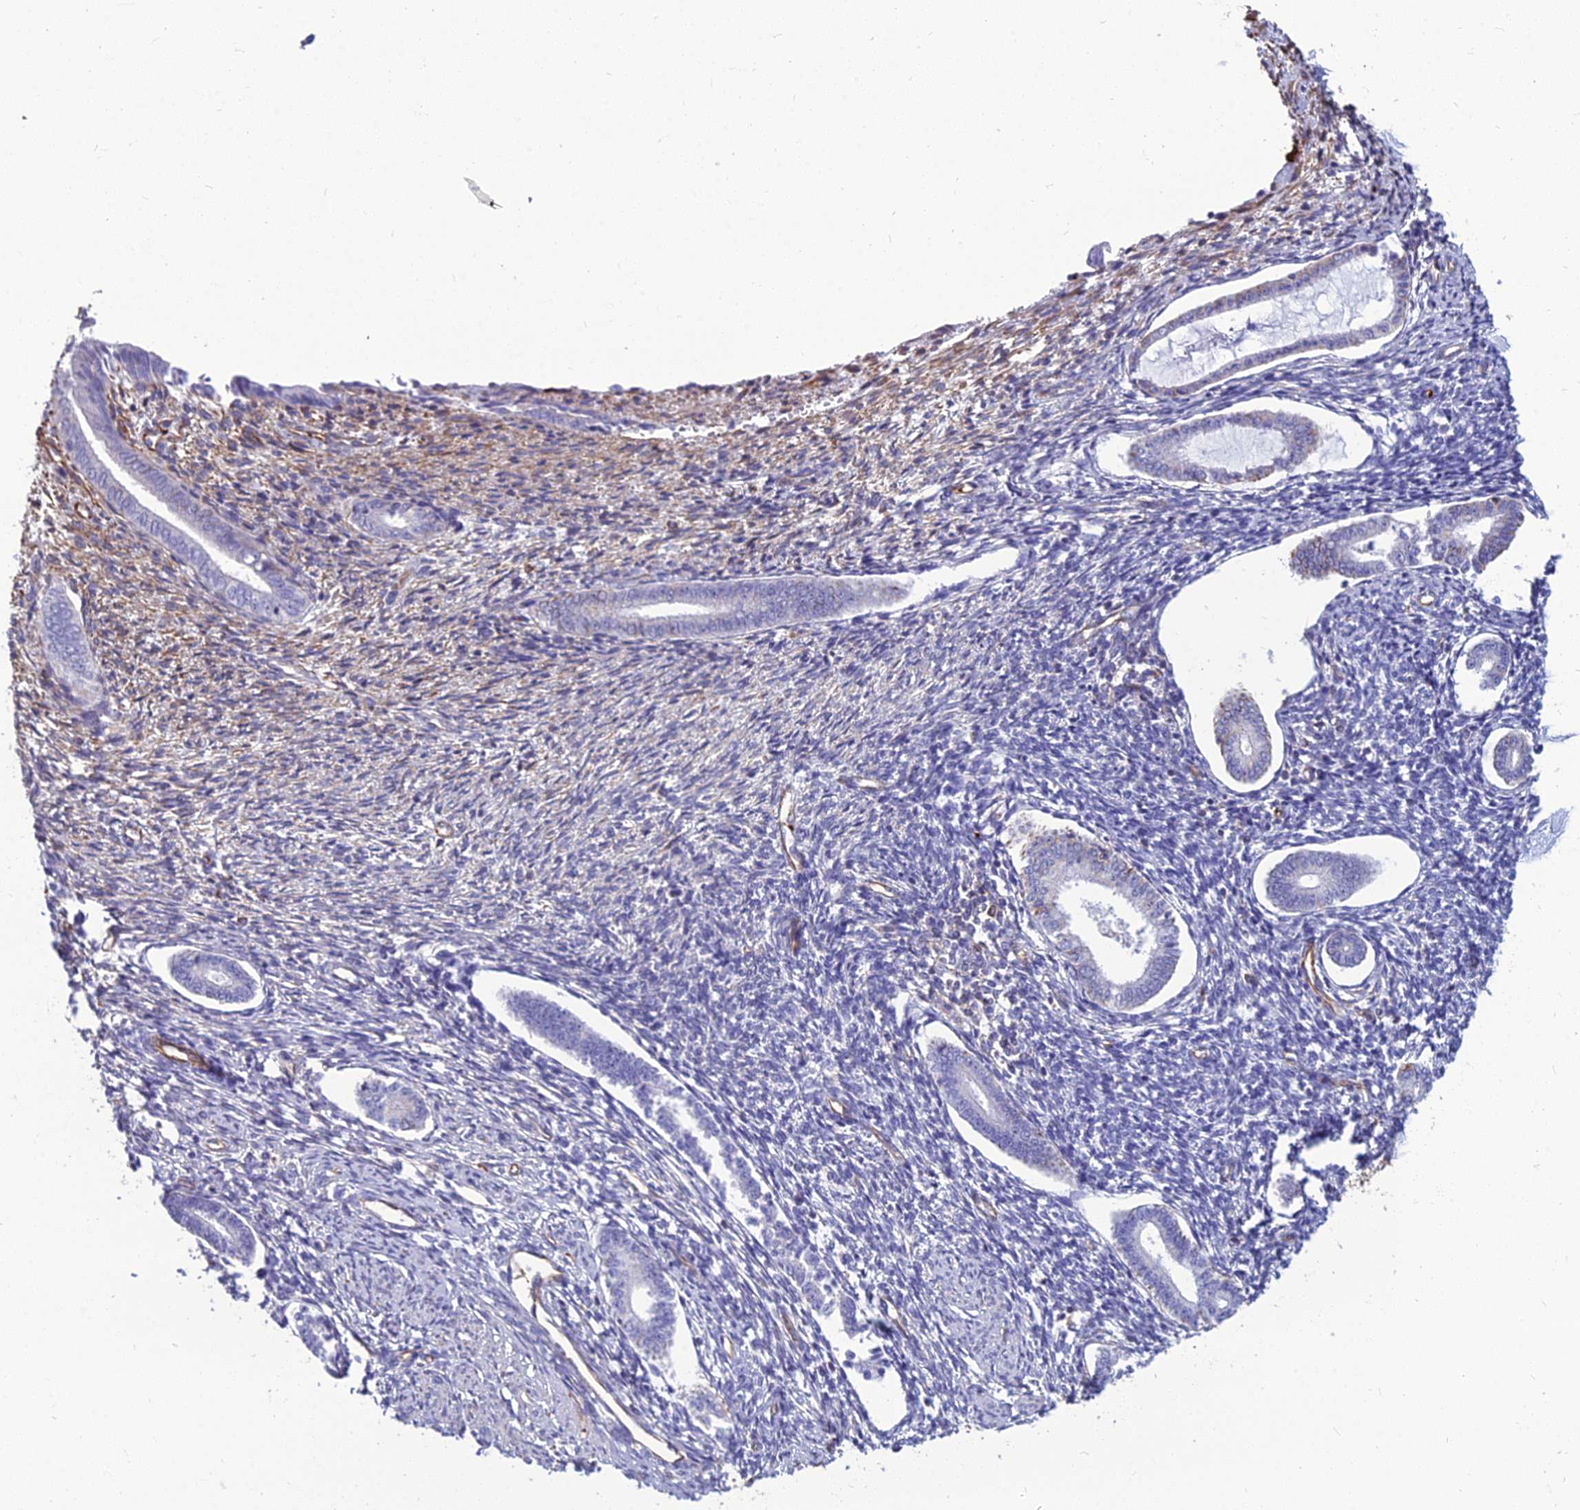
{"staining": {"intensity": "moderate", "quantity": "<25%", "location": "cytoplasmic/membranous"}, "tissue": "endometrium", "cell_type": "Cells in endometrial stroma", "image_type": "normal", "snomed": [{"axis": "morphology", "description": "Normal tissue, NOS"}, {"axis": "topography", "description": "Endometrium"}], "caption": "Protein staining displays moderate cytoplasmic/membranous positivity in about <25% of cells in endometrial stroma in normal endometrium.", "gene": "PSMD11", "patient": {"sex": "female", "age": 56}}